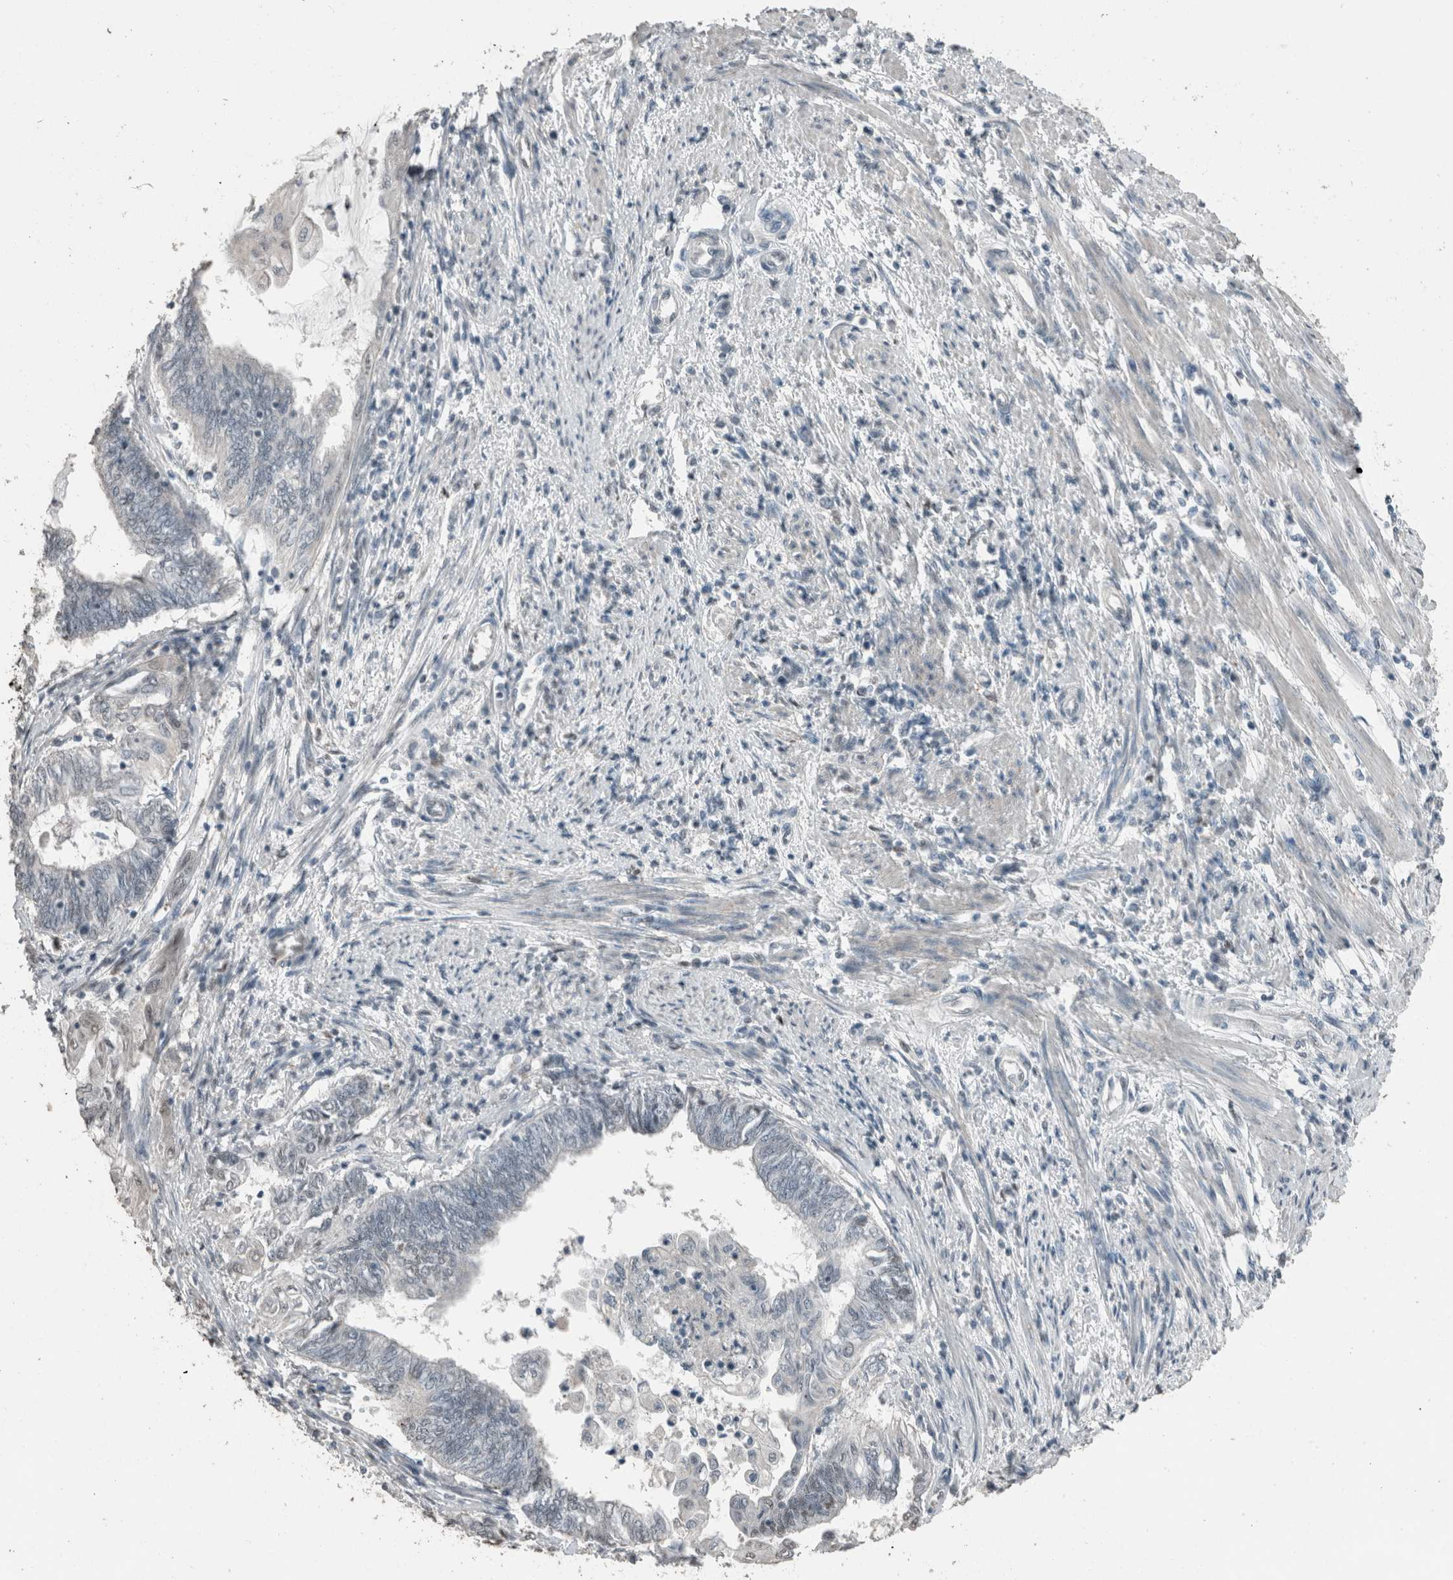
{"staining": {"intensity": "negative", "quantity": "none", "location": "none"}, "tissue": "endometrial cancer", "cell_type": "Tumor cells", "image_type": "cancer", "snomed": [{"axis": "morphology", "description": "Adenocarcinoma, NOS"}, {"axis": "topography", "description": "Uterus"}, {"axis": "topography", "description": "Endometrium"}], "caption": "This is a photomicrograph of IHC staining of endometrial cancer (adenocarcinoma), which shows no positivity in tumor cells.", "gene": "ACVR2B", "patient": {"sex": "female", "age": 70}}